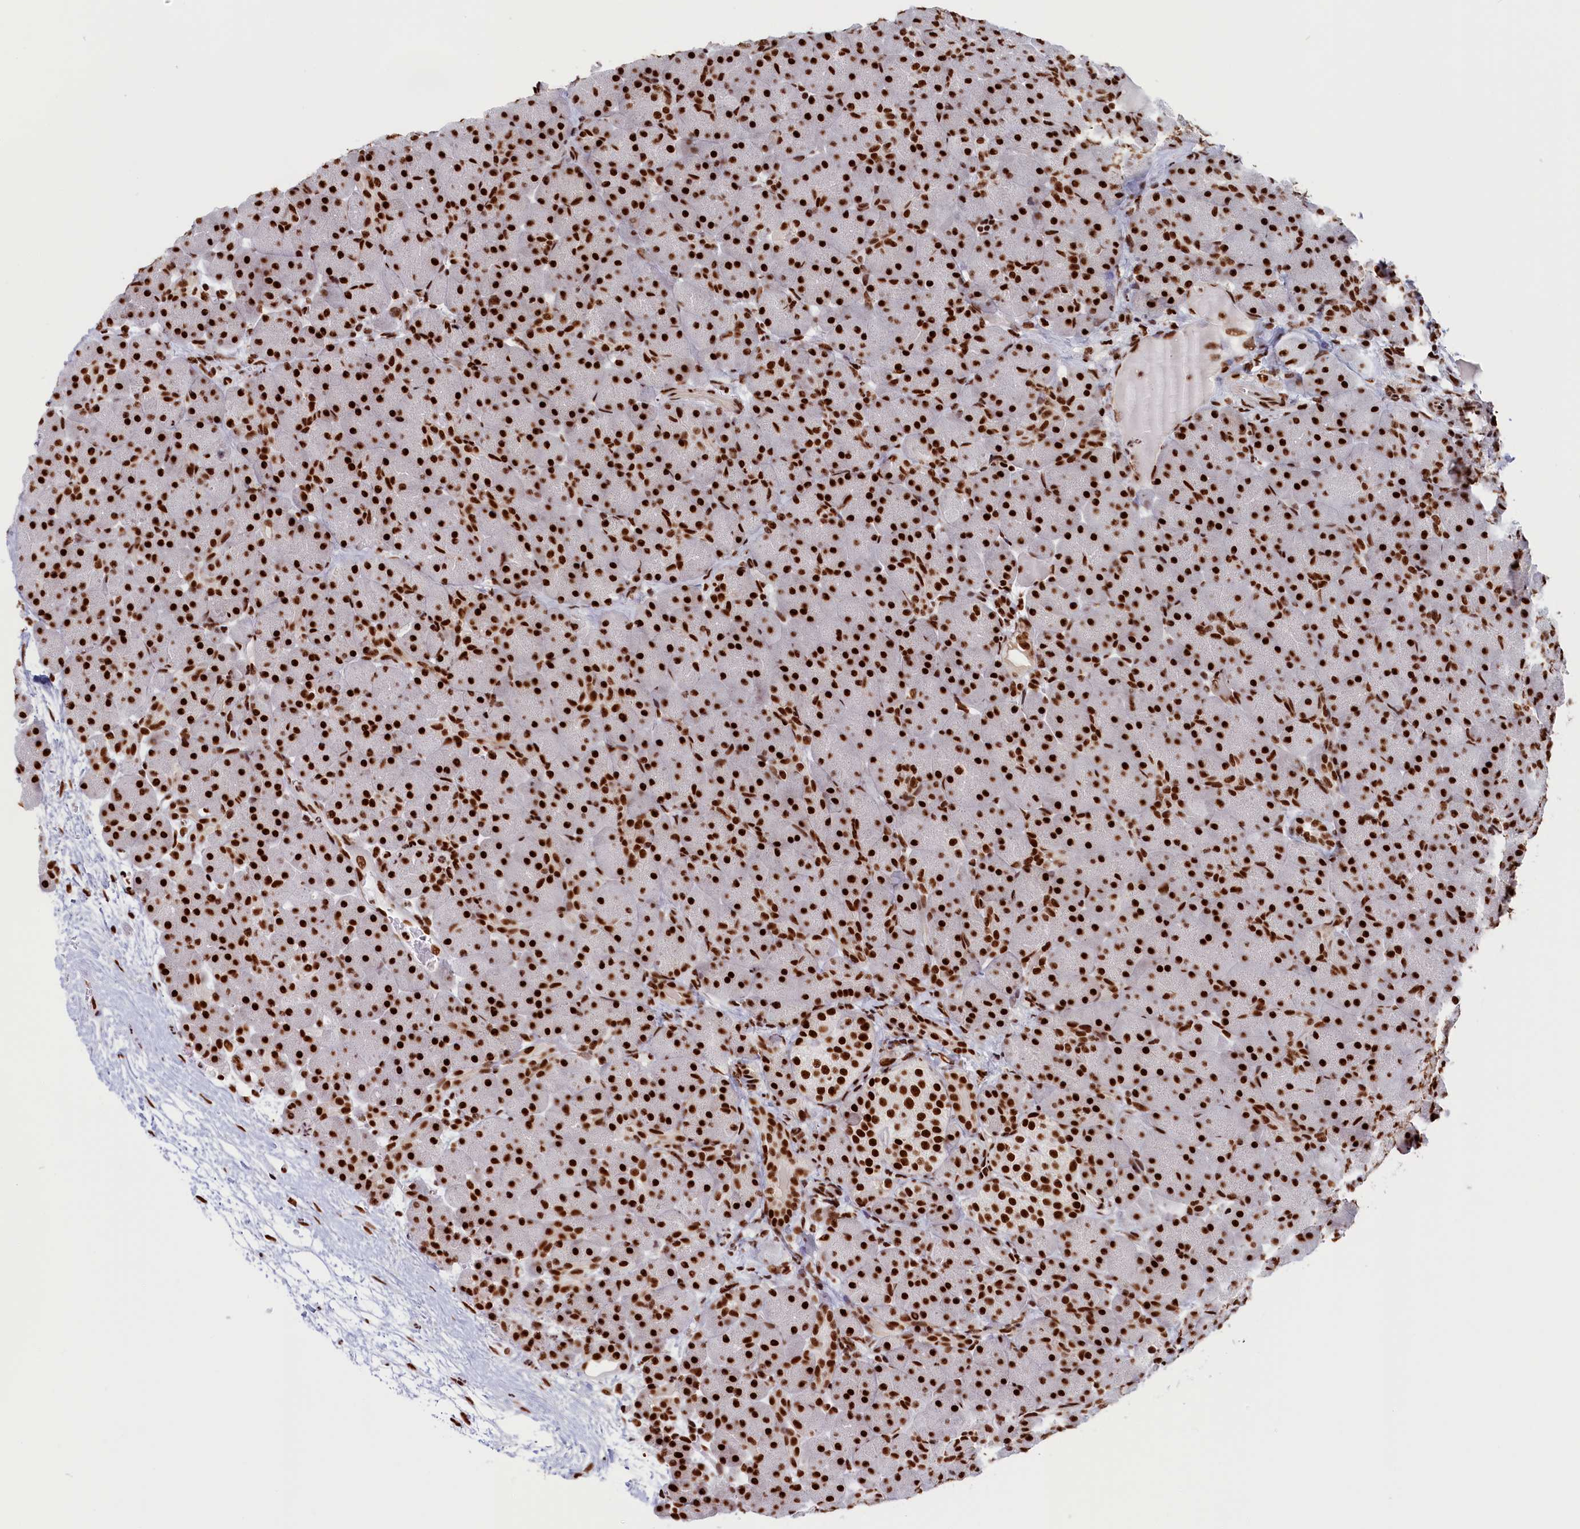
{"staining": {"intensity": "strong", "quantity": ">75%", "location": "nuclear"}, "tissue": "pancreas", "cell_type": "Exocrine glandular cells", "image_type": "normal", "snomed": [{"axis": "morphology", "description": "Normal tissue, NOS"}, {"axis": "topography", "description": "Pancreas"}], "caption": "High-magnification brightfield microscopy of benign pancreas stained with DAB (3,3'-diaminobenzidine) (brown) and counterstained with hematoxylin (blue). exocrine glandular cells exhibit strong nuclear expression is identified in about>75% of cells.", "gene": "SNRNP70", "patient": {"sex": "male", "age": 66}}